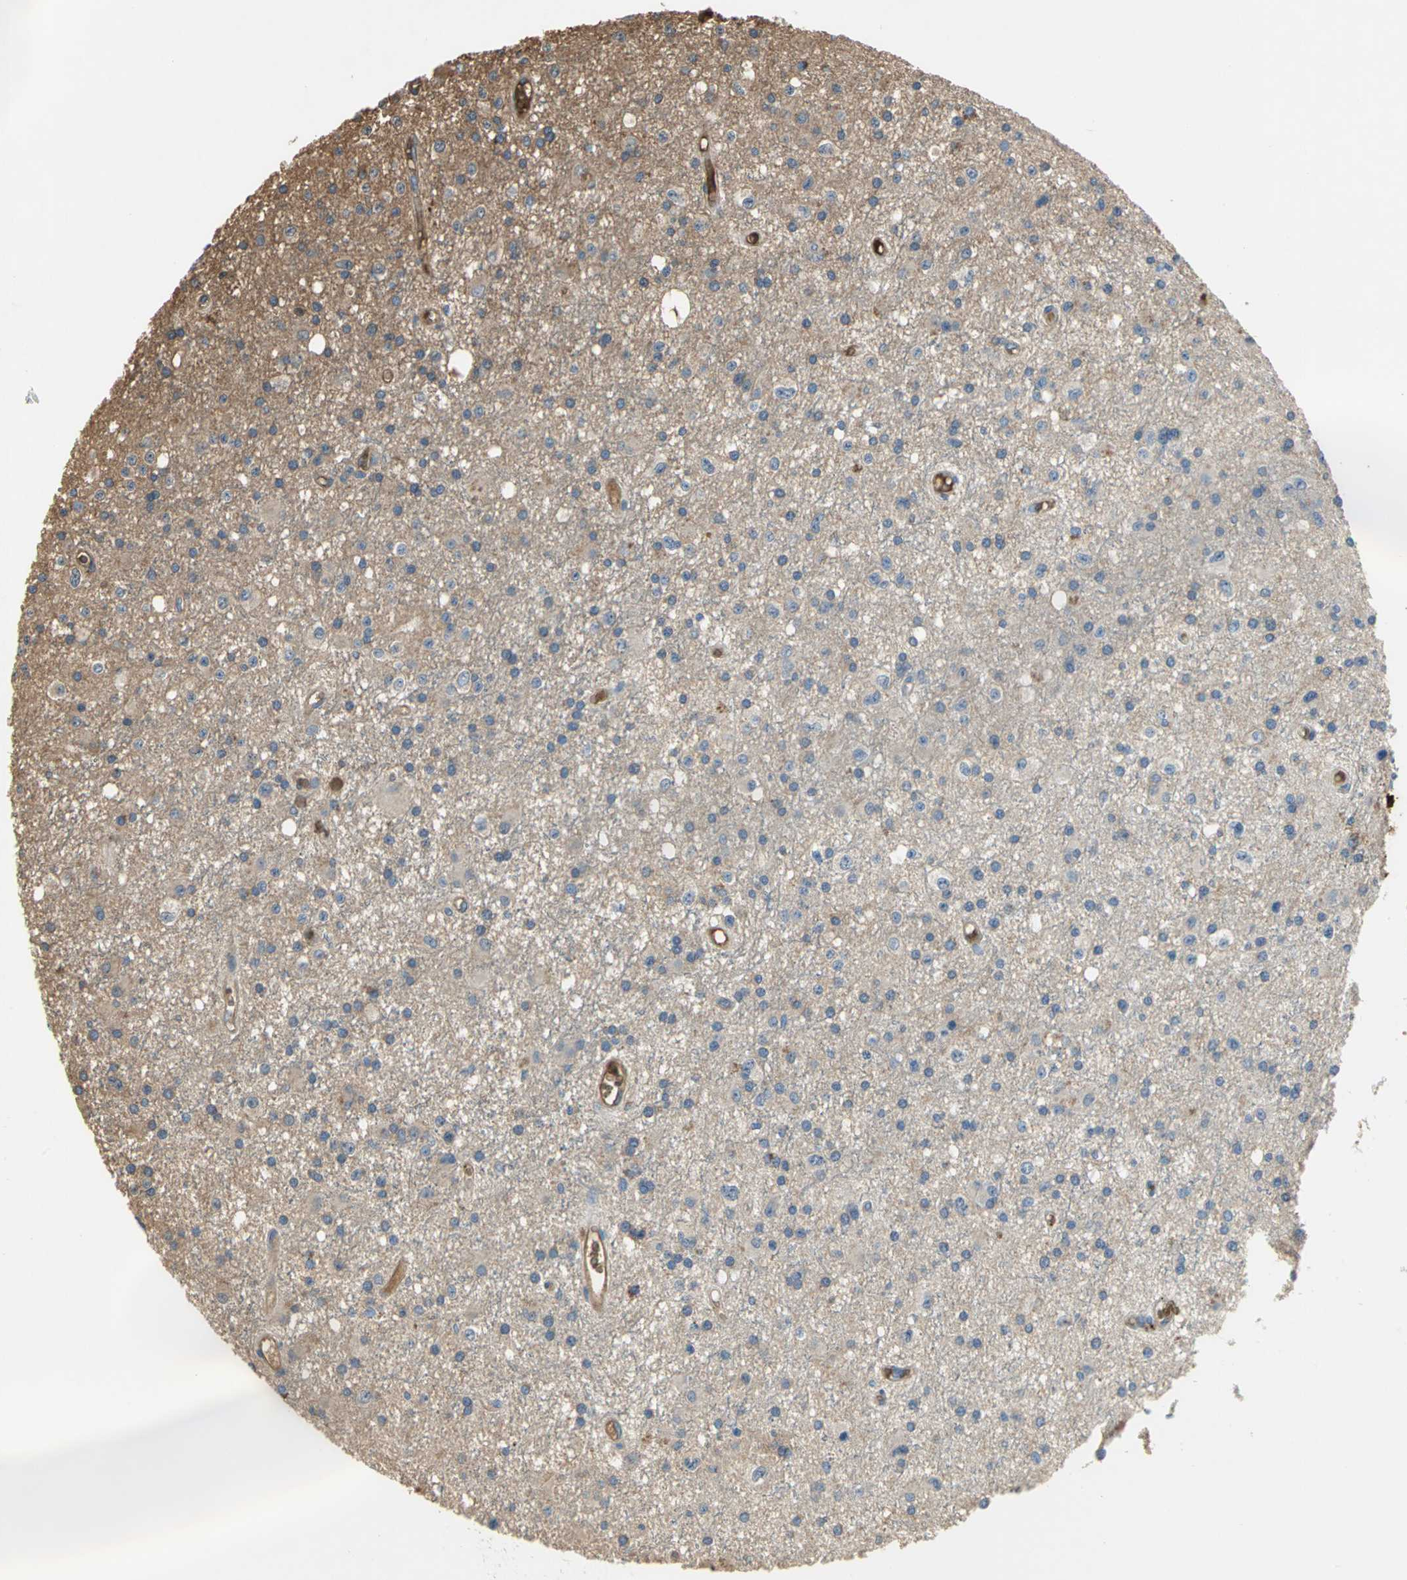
{"staining": {"intensity": "moderate", "quantity": "25%-75%", "location": "cytoplasmic/membranous"}, "tissue": "glioma", "cell_type": "Tumor cells", "image_type": "cancer", "snomed": [{"axis": "morphology", "description": "Glioma, malignant, Low grade"}, {"axis": "topography", "description": "Brain"}], "caption": "Brown immunohistochemical staining in low-grade glioma (malignant) reveals moderate cytoplasmic/membranous staining in about 25%-75% of tumor cells.", "gene": "TREM1", "patient": {"sex": "male", "age": 58}}